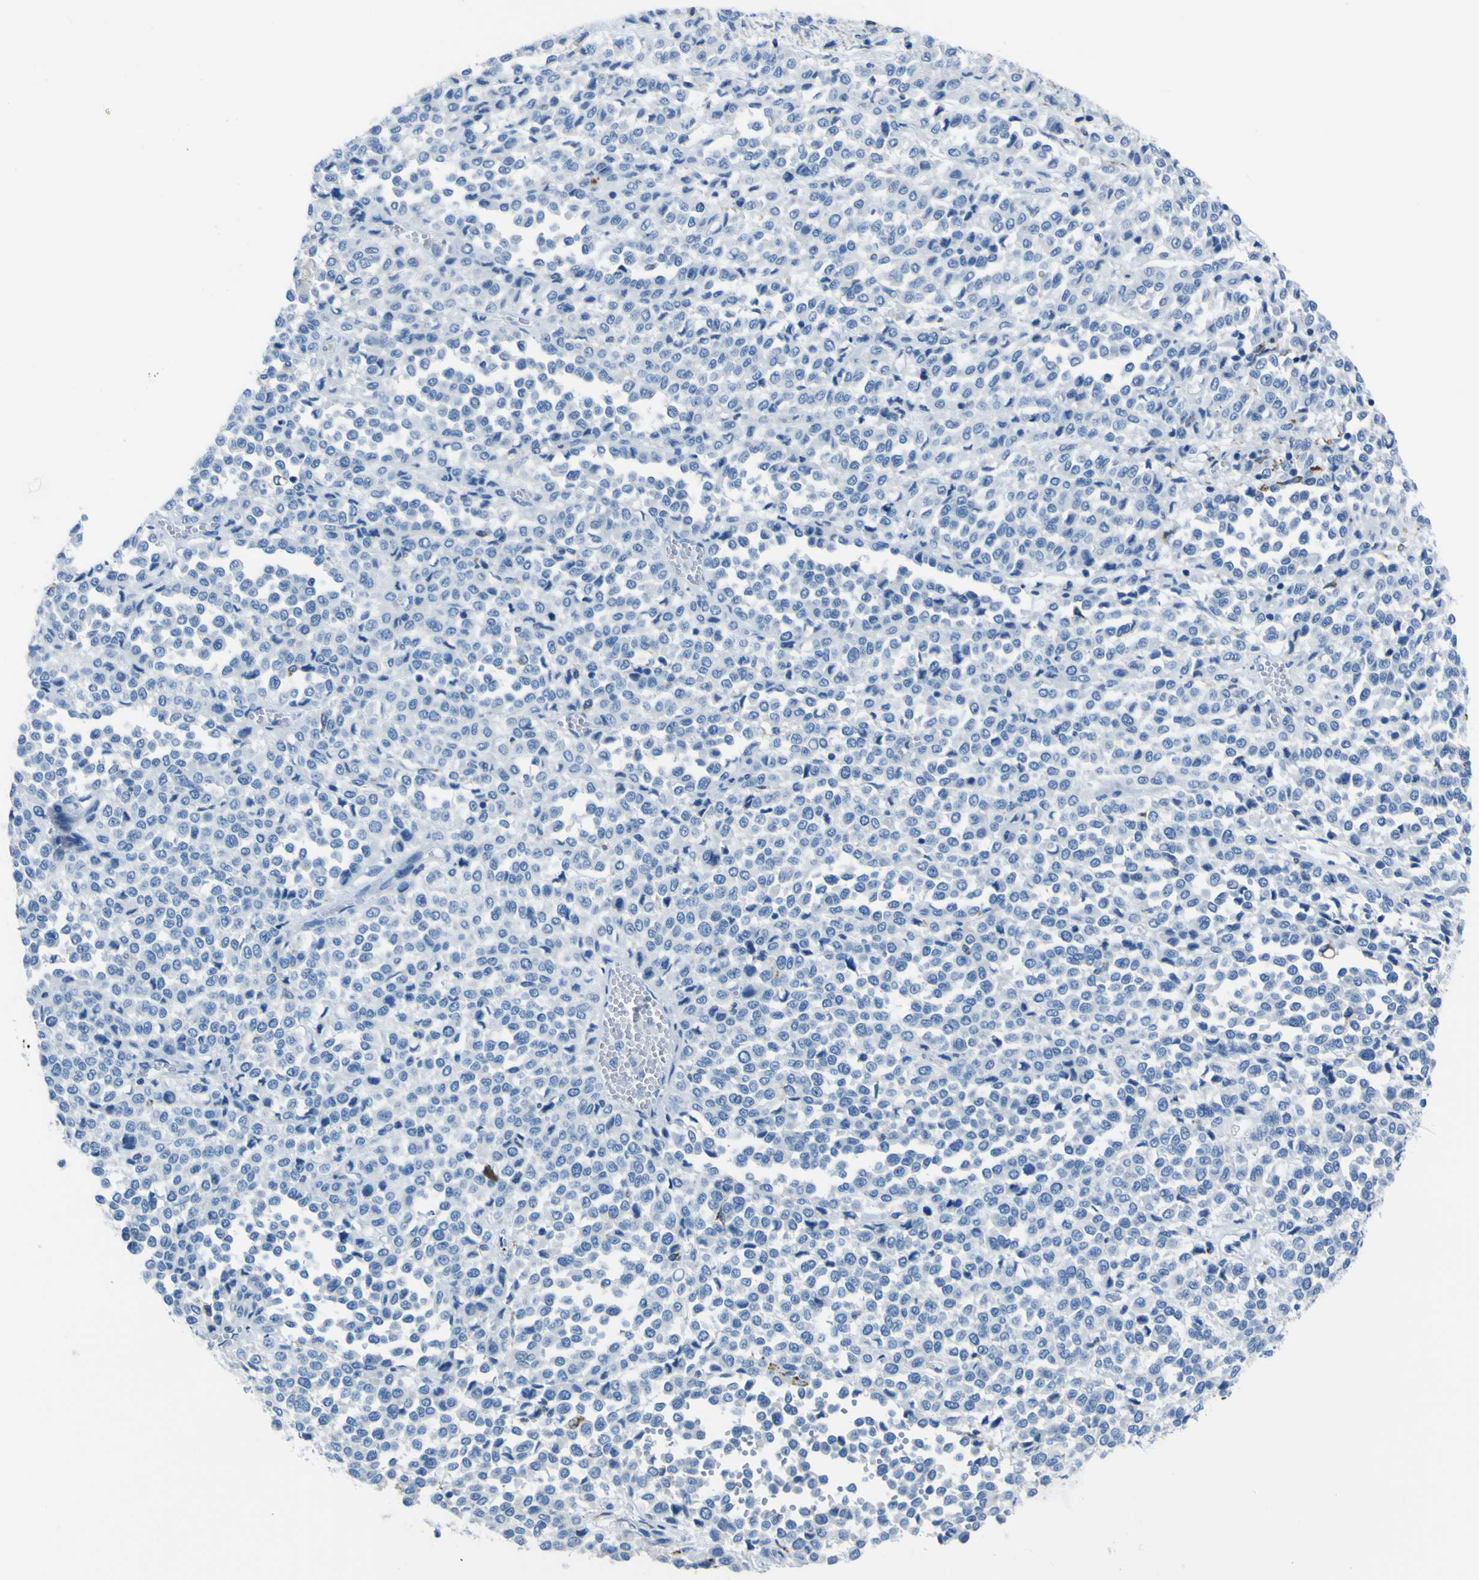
{"staining": {"intensity": "negative", "quantity": "none", "location": "none"}, "tissue": "melanoma", "cell_type": "Tumor cells", "image_type": "cancer", "snomed": [{"axis": "morphology", "description": "Malignant melanoma, Metastatic site"}, {"axis": "topography", "description": "Pancreas"}], "caption": "Tumor cells show no significant protein expression in melanoma. The staining is performed using DAB (3,3'-diaminobenzidine) brown chromogen with nuclei counter-stained in using hematoxylin.", "gene": "ACSL1", "patient": {"sex": "female", "age": 30}}